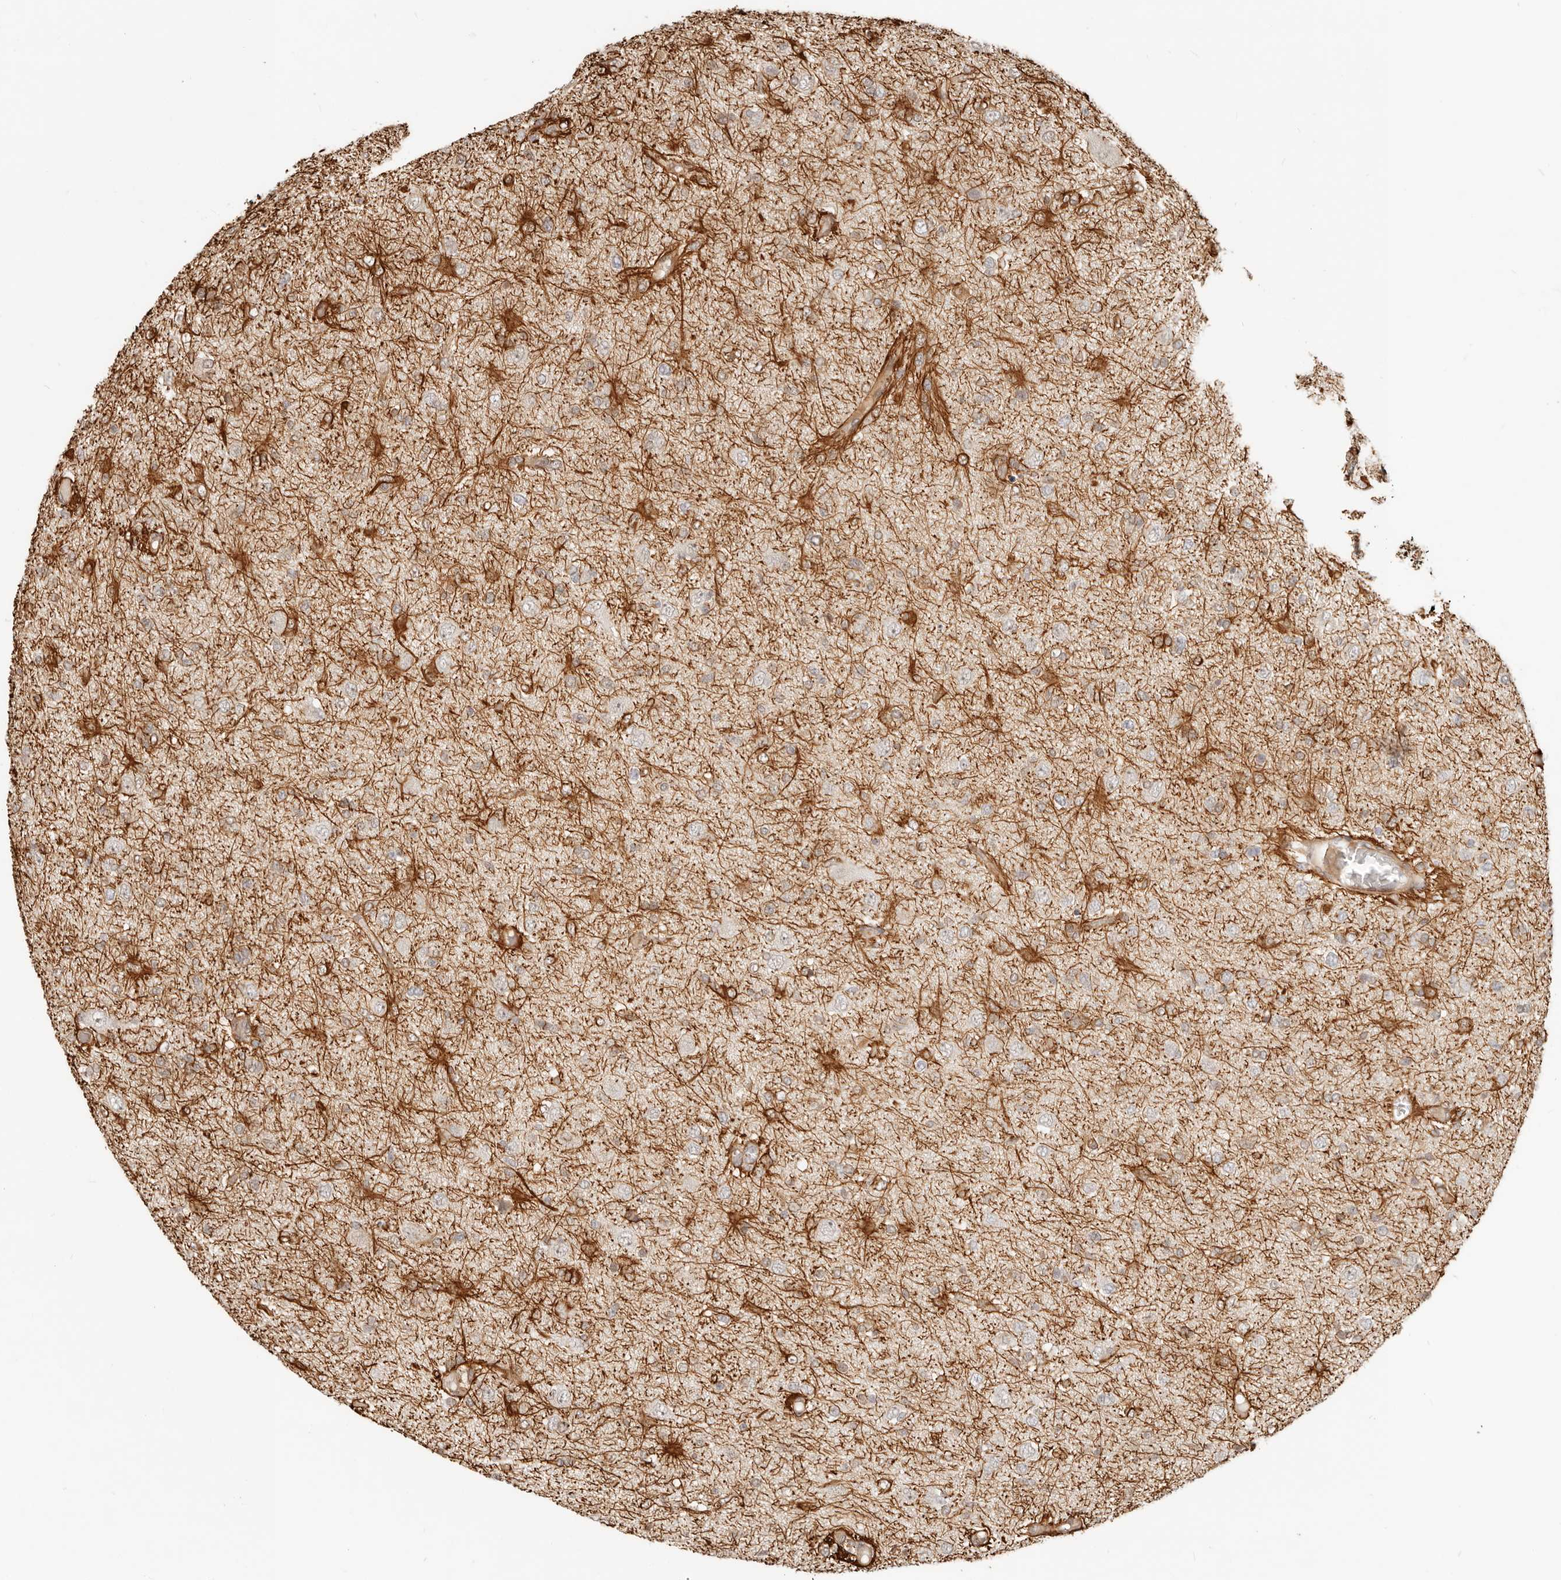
{"staining": {"intensity": "negative", "quantity": "none", "location": "none"}, "tissue": "glioma", "cell_type": "Tumor cells", "image_type": "cancer", "snomed": [{"axis": "morphology", "description": "Glioma, malignant, High grade"}, {"axis": "topography", "description": "Brain"}], "caption": "Immunohistochemistry (IHC) of human glioma shows no staining in tumor cells.", "gene": "TUFT1", "patient": {"sex": "female", "age": 59}}